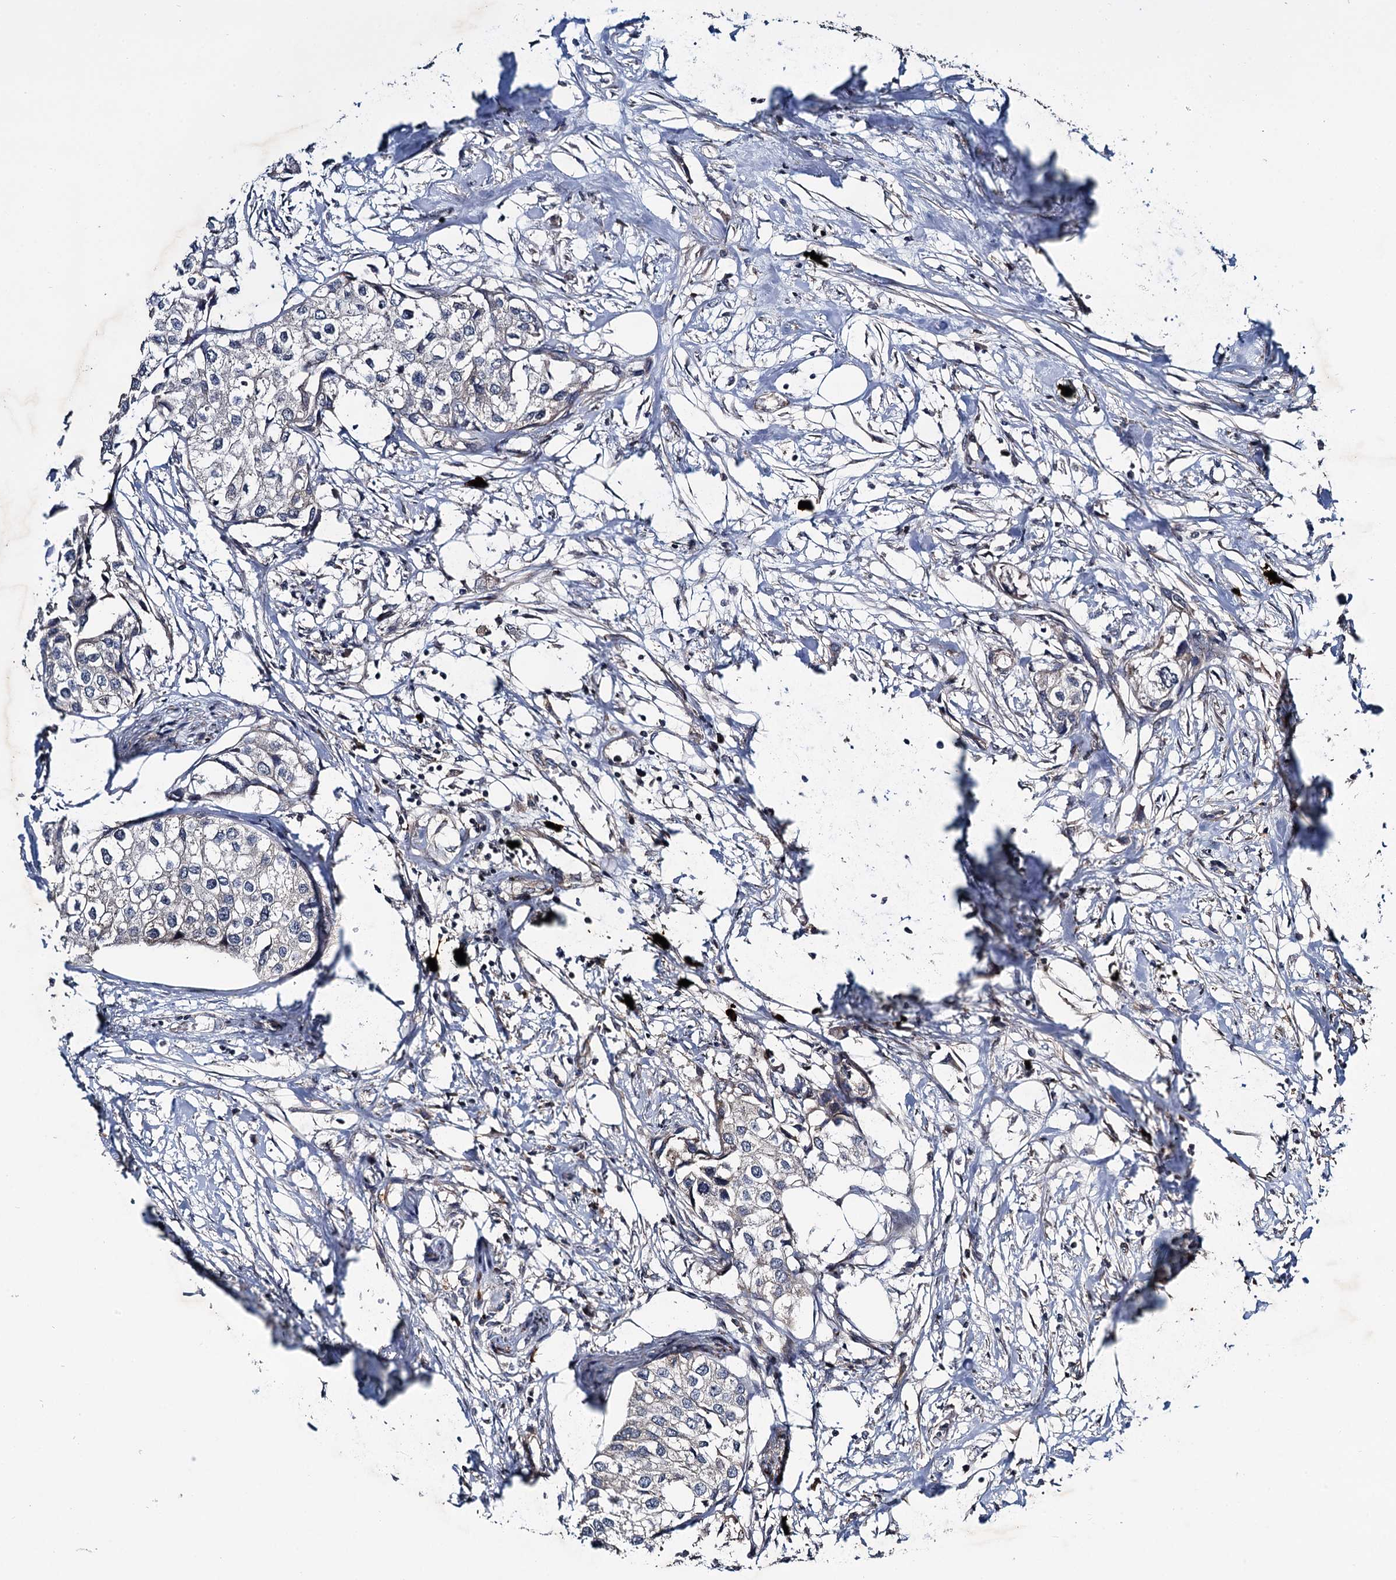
{"staining": {"intensity": "negative", "quantity": "none", "location": "none"}, "tissue": "urothelial cancer", "cell_type": "Tumor cells", "image_type": "cancer", "snomed": [{"axis": "morphology", "description": "Urothelial carcinoma, High grade"}, {"axis": "topography", "description": "Urinary bladder"}], "caption": "There is no significant staining in tumor cells of urothelial cancer.", "gene": "ARHGAP42", "patient": {"sex": "male", "age": 64}}